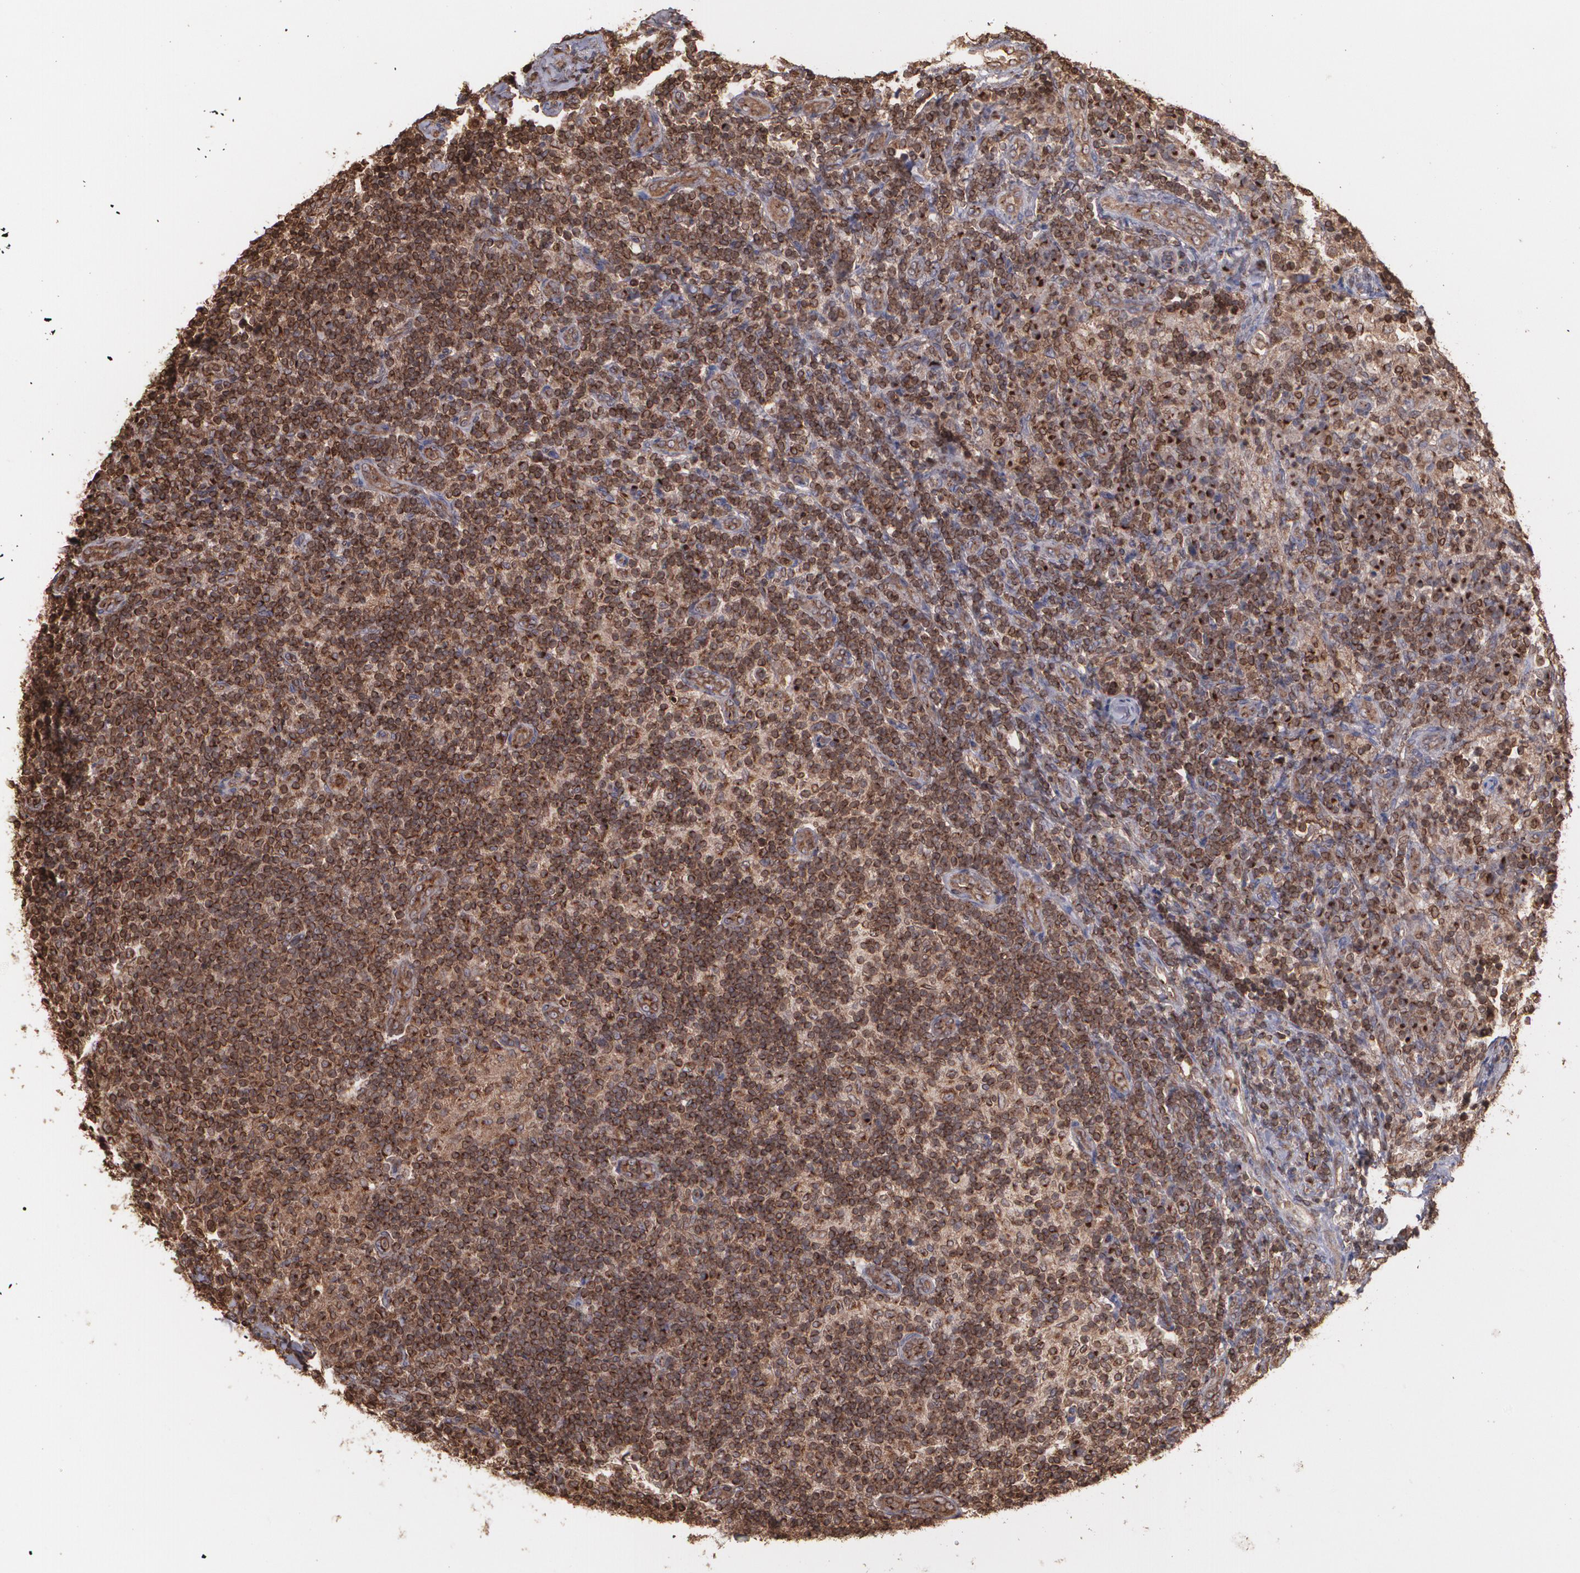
{"staining": {"intensity": "strong", "quantity": ">75%", "location": "cytoplasmic/membranous"}, "tissue": "lymph node", "cell_type": "Germinal center cells", "image_type": "normal", "snomed": [{"axis": "morphology", "description": "Normal tissue, NOS"}, {"axis": "morphology", "description": "Inflammation, NOS"}, {"axis": "topography", "description": "Lymph node"}], "caption": "DAB (3,3'-diaminobenzidine) immunohistochemical staining of benign human lymph node exhibits strong cytoplasmic/membranous protein expression in approximately >75% of germinal center cells. The staining was performed using DAB to visualize the protein expression in brown, while the nuclei were stained in blue with hematoxylin (Magnification: 20x).", "gene": "TRIP11", "patient": {"sex": "male", "age": 46}}